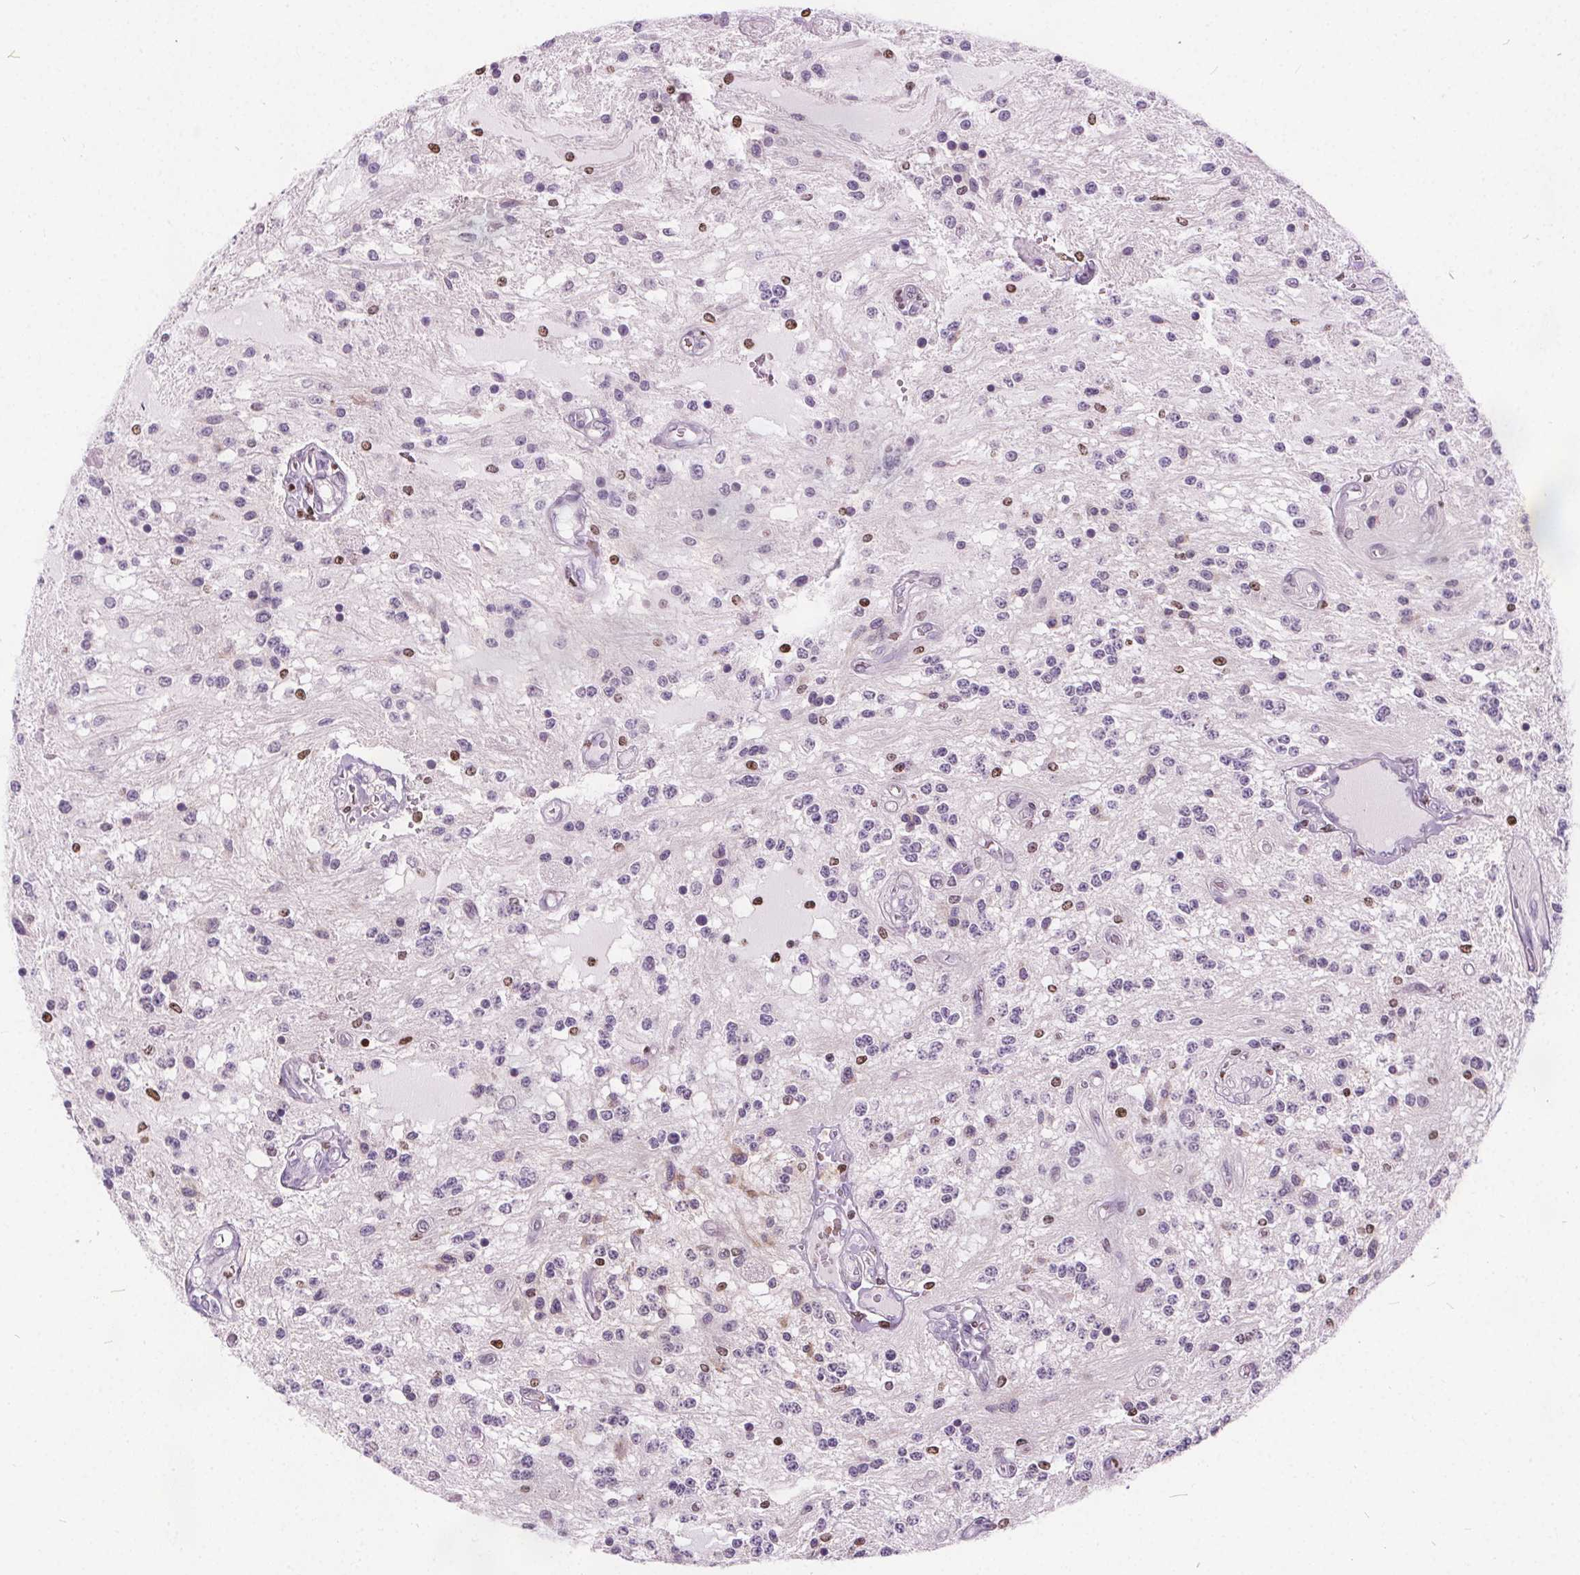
{"staining": {"intensity": "negative", "quantity": "none", "location": "none"}, "tissue": "glioma", "cell_type": "Tumor cells", "image_type": "cancer", "snomed": [{"axis": "morphology", "description": "Glioma, malignant, Low grade"}, {"axis": "topography", "description": "Cerebellum"}], "caption": "Human glioma stained for a protein using immunohistochemistry (IHC) exhibits no staining in tumor cells.", "gene": "ISLR2", "patient": {"sex": "female", "age": 14}}